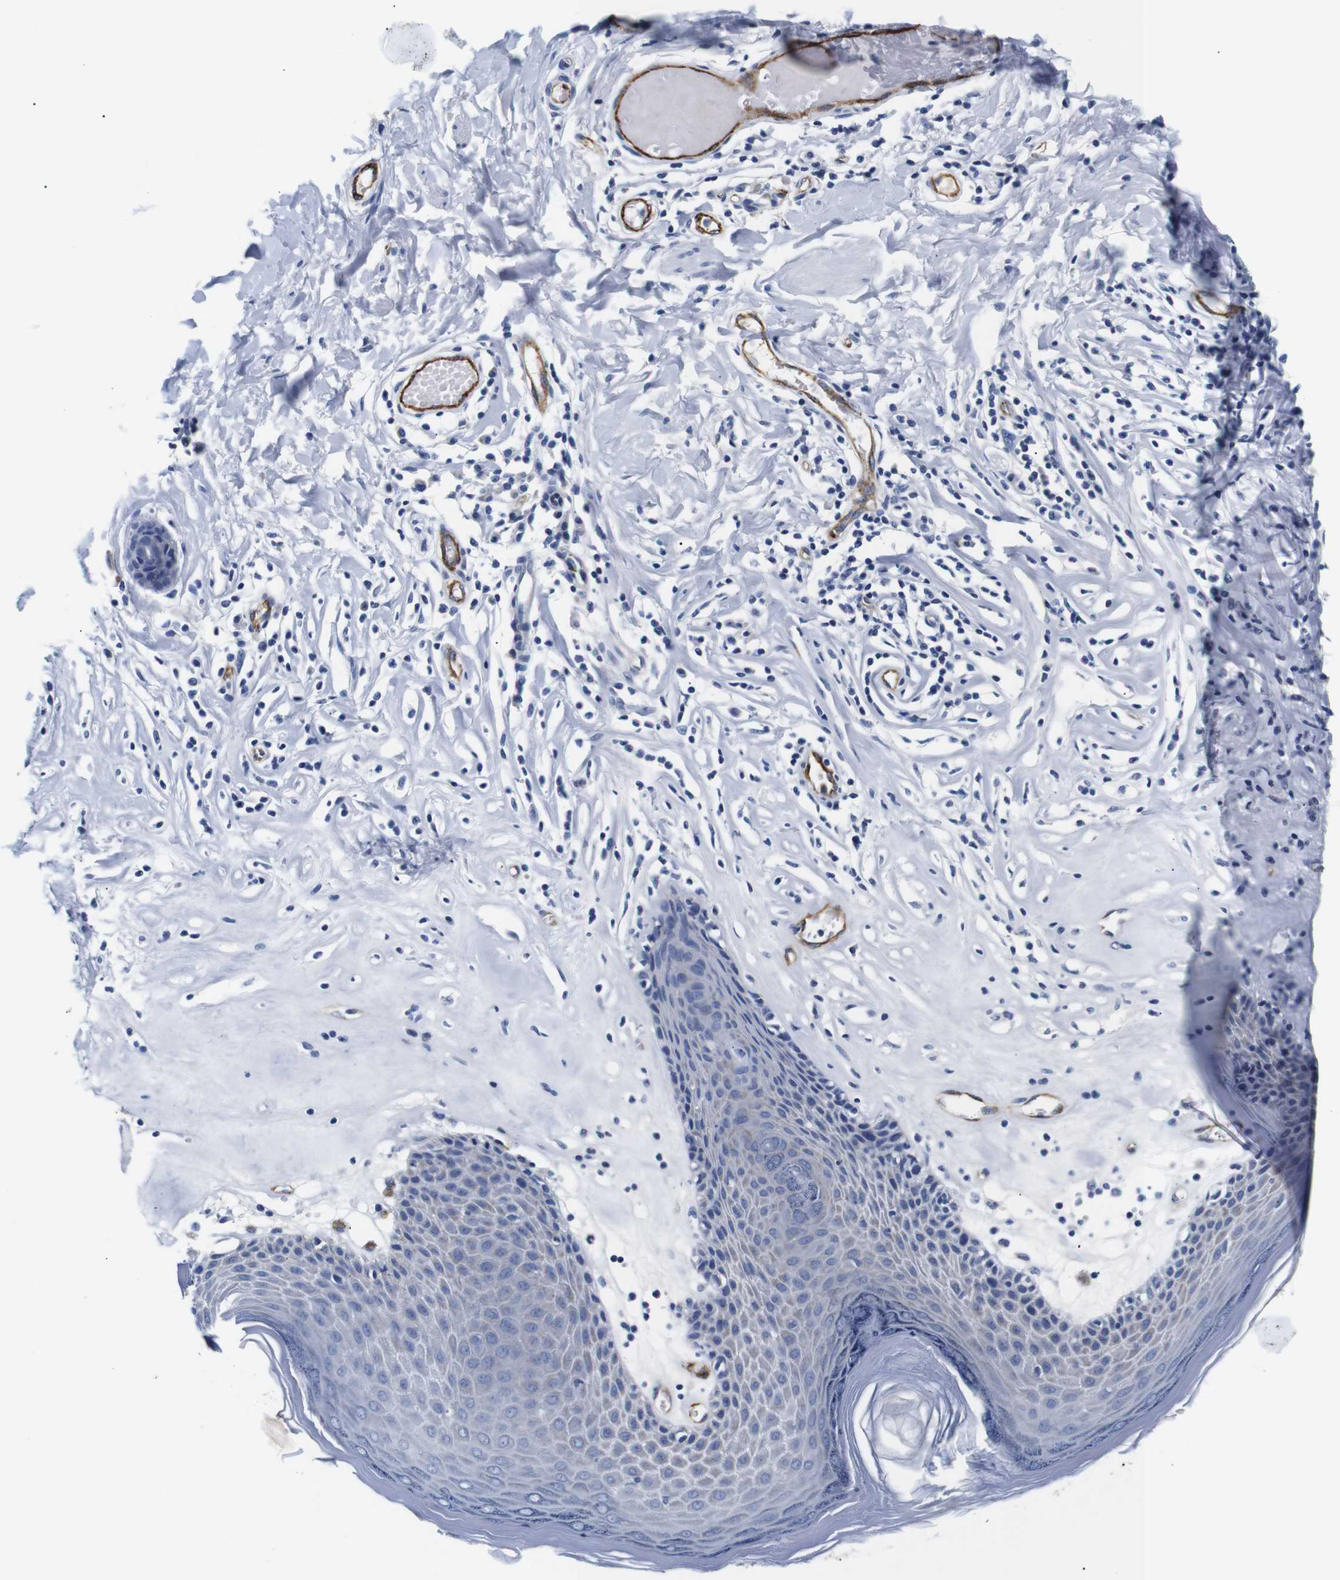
{"staining": {"intensity": "negative", "quantity": "none", "location": "none"}, "tissue": "skin", "cell_type": "Epidermal cells", "image_type": "normal", "snomed": [{"axis": "morphology", "description": "Normal tissue, NOS"}, {"axis": "morphology", "description": "Inflammation, NOS"}, {"axis": "topography", "description": "Vulva"}], "caption": "Immunohistochemistry (IHC) histopathology image of unremarkable skin: human skin stained with DAB displays no significant protein positivity in epidermal cells. Nuclei are stained in blue.", "gene": "MUC4", "patient": {"sex": "female", "age": 84}}